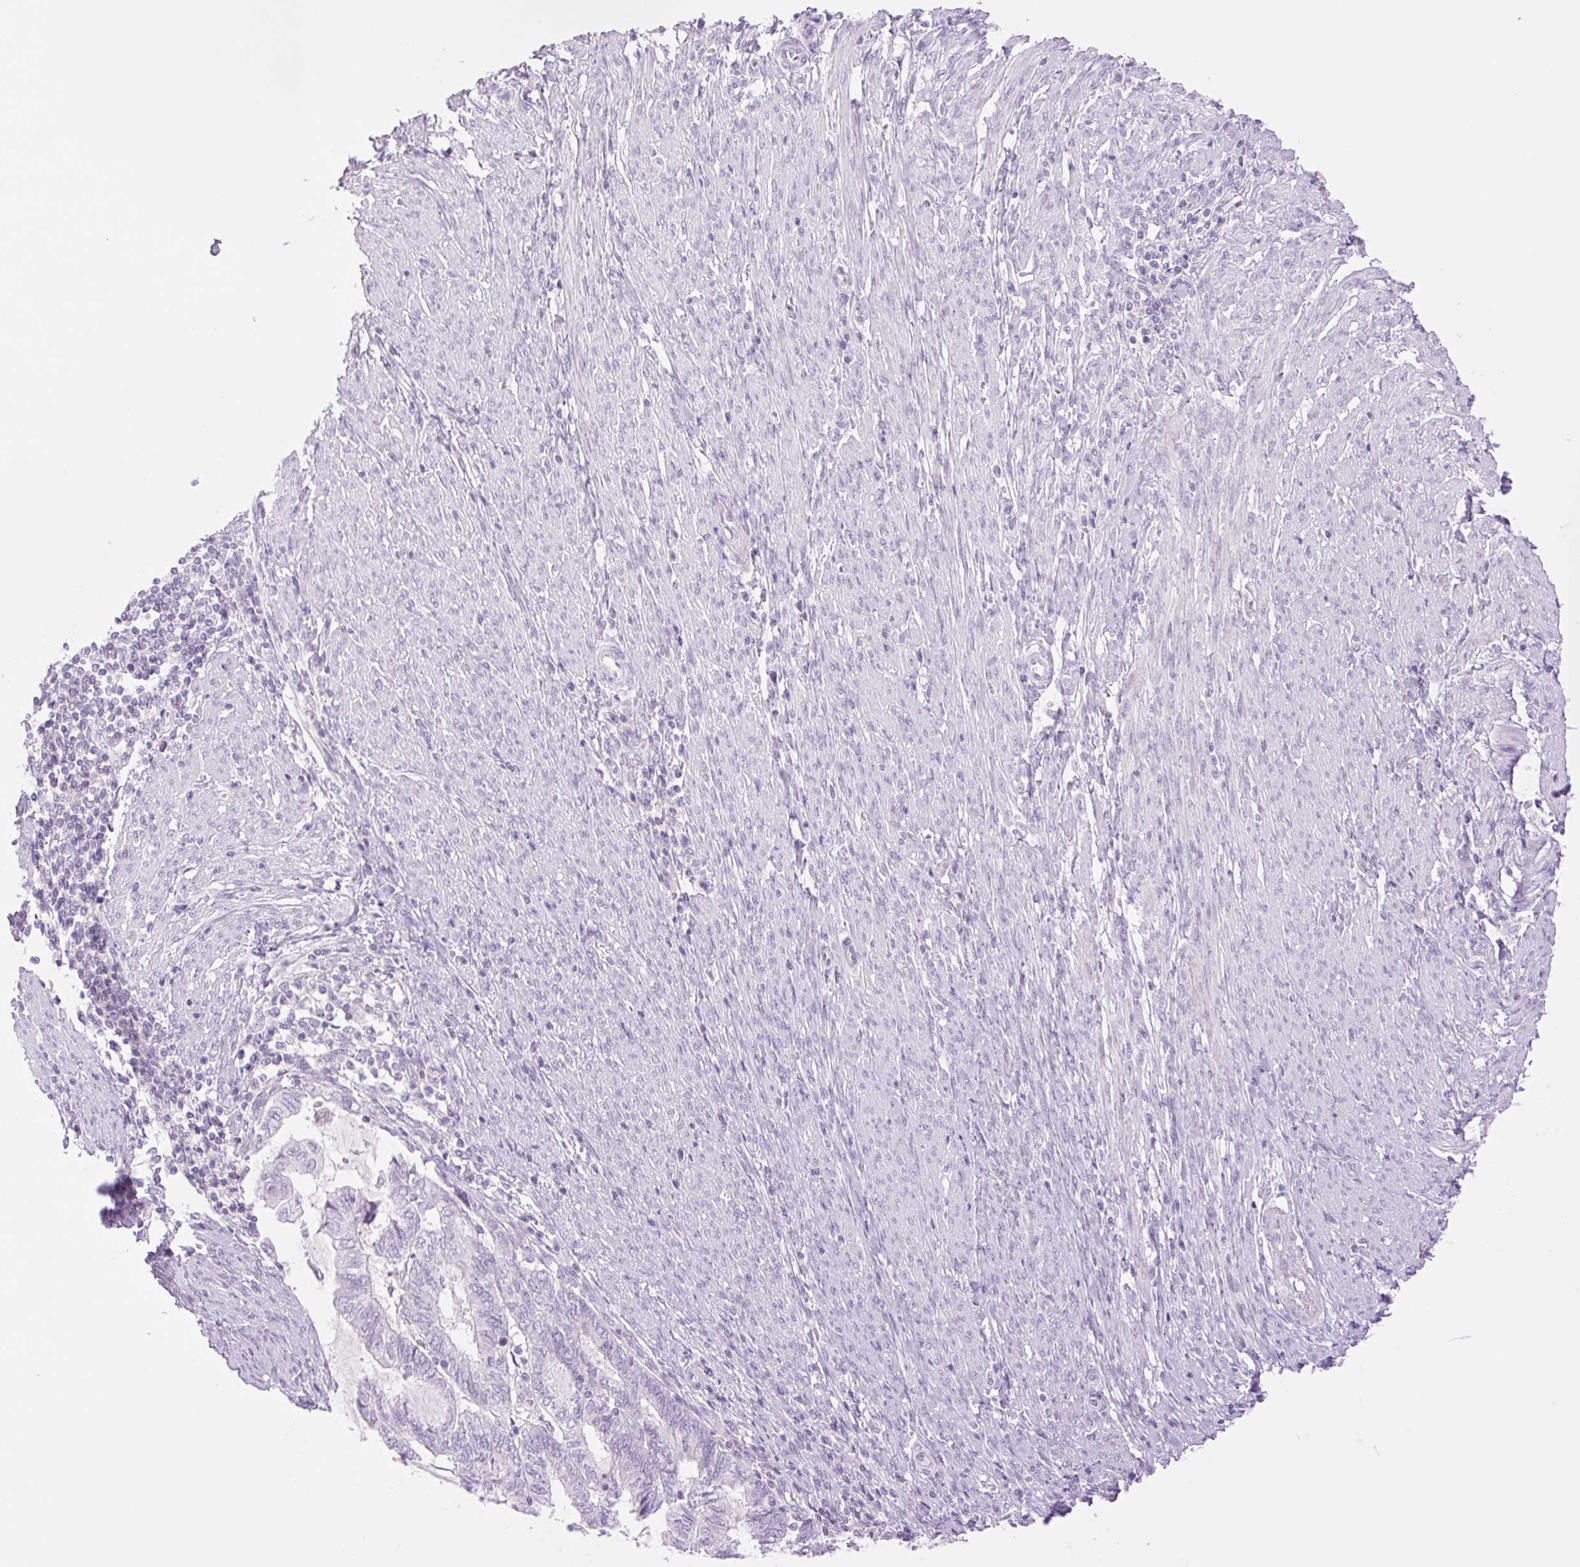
{"staining": {"intensity": "negative", "quantity": "none", "location": "none"}, "tissue": "endometrial cancer", "cell_type": "Tumor cells", "image_type": "cancer", "snomed": [{"axis": "morphology", "description": "Adenocarcinoma, NOS"}, {"axis": "topography", "description": "Uterus"}, {"axis": "topography", "description": "Endometrium"}], "caption": "Micrograph shows no significant protein expression in tumor cells of endometrial adenocarcinoma. The staining was performed using DAB to visualize the protein expression in brown, while the nuclei were stained in blue with hematoxylin (Magnification: 20x).", "gene": "TBX15", "patient": {"sex": "female", "age": 70}}